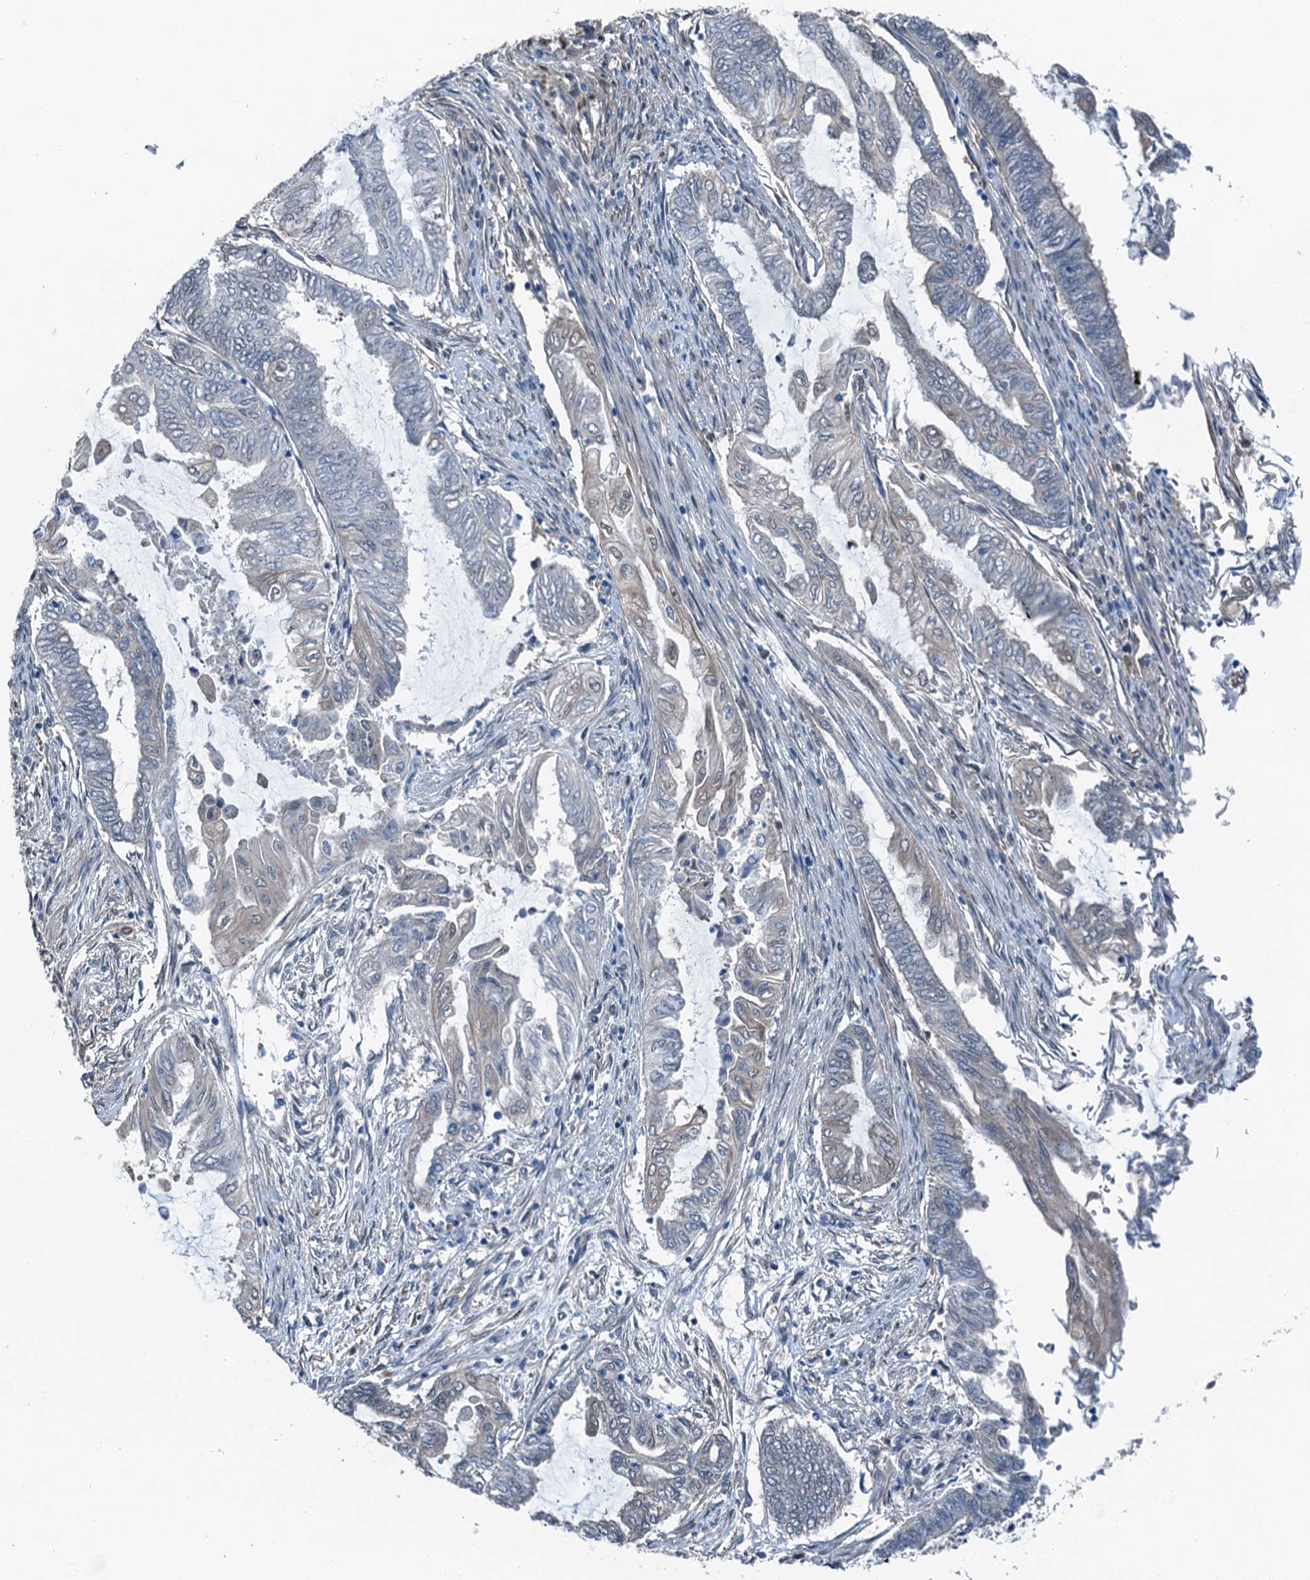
{"staining": {"intensity": "negative", "quantity": "none", "location": "none"}, "tissue": "endometrial cancer", "cell_type": "Tumor cells", "image_type": "cancer", "snomed": [{"axis": "morphology", "description": "Adenocarcinoma, NOS"}, {"axis": "topography", "description": "Uterus"}, {"axis": "topography", "description": "Endometrium"}], "caption": "There is no significant expression in tumor cells of endometrial adenocarcinoma. Brightfield microscopy of immunohistochemistry (IHC) stained with DAB (3,3'-diaminobenzidine) (brown) and hematoxylin (blue), captured at high magnification.", "gene": "RNH1", "patient": {"sex": "female", "age": 70}}